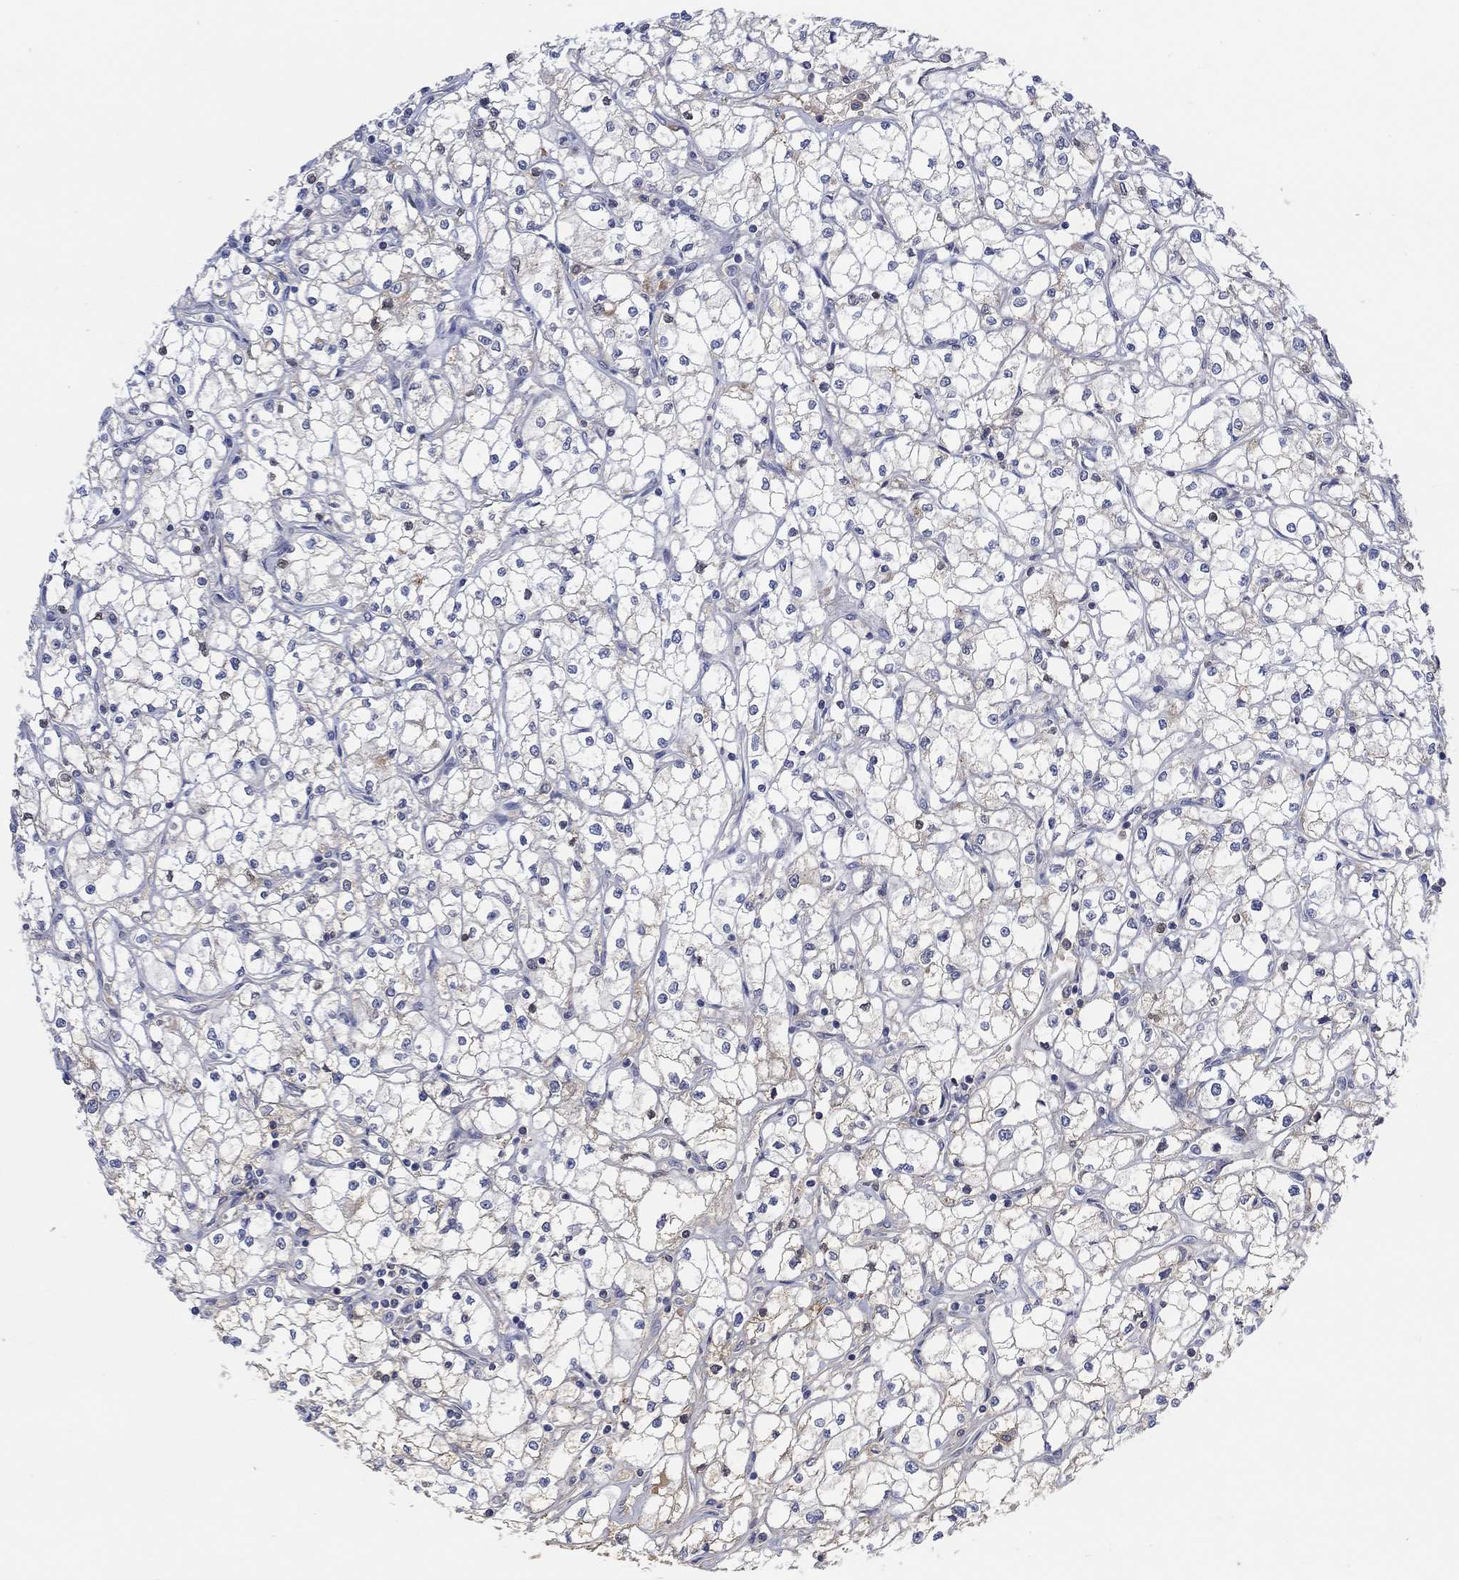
{"staining": {"intensity": "negative", "quantity": "none", "location": "none"}, "tissue": "renal cancer", "cell_type": "Tumor cells", "image_type": "cancer", "snomed": [{"axis": "morphology", "description": "Adenocarcinoma, NOS"}, {"axis": "topography", "description": "Kidney"}], "caption": "DAB (3,3'-diaminobenzidine) immunohistochemical staining of renal adenocarcinoma exhibits no significant expression in tumor cells.", "gene": "MSTN", "patient": {"sex": "male", "age": 67}}